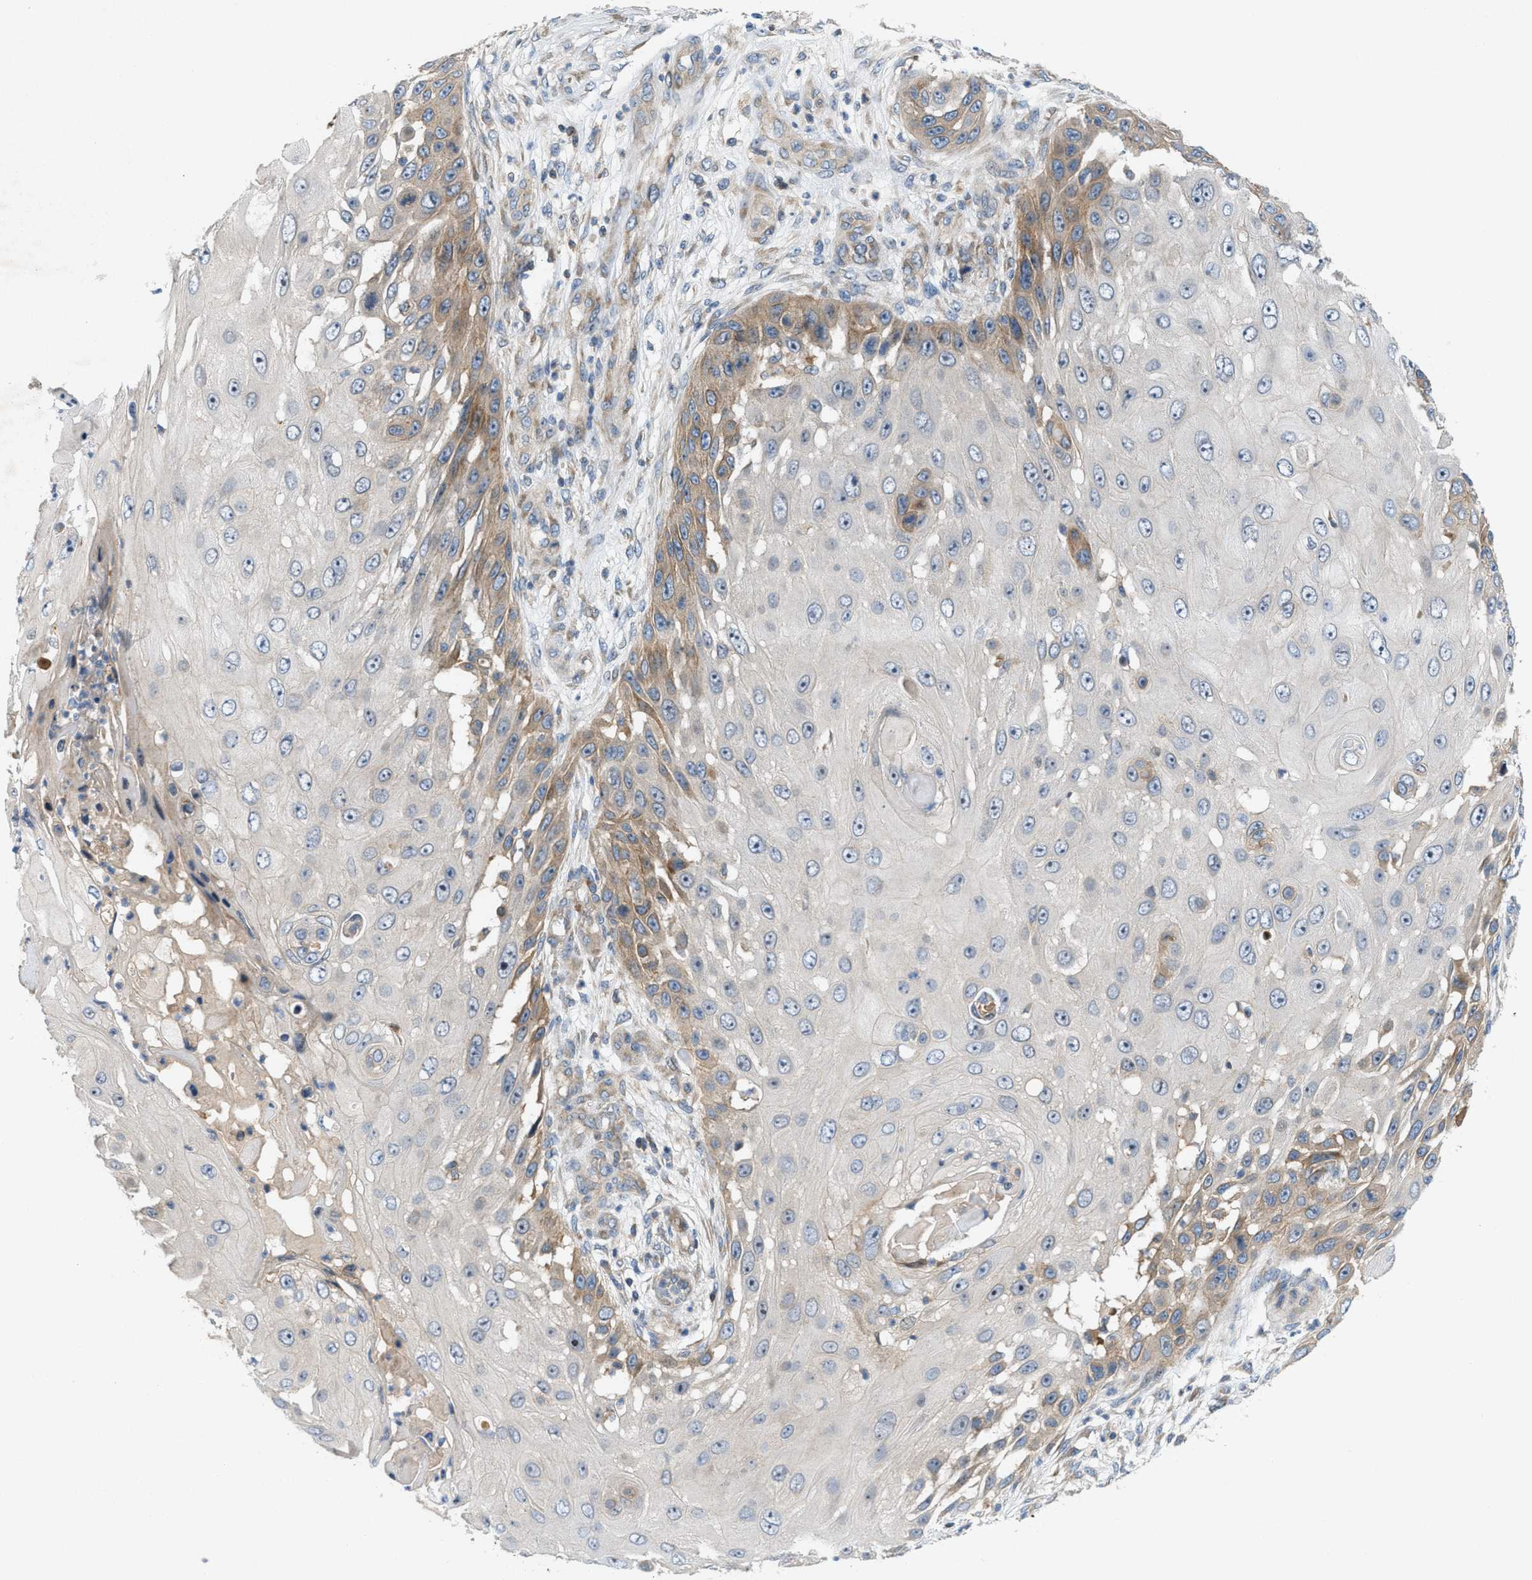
{"staining": {"intensity": "moderate", "quantity": "25%-75%", "location": "cytoplasmic/membranous,nuclear"}, "tissue": "skin cancer", "cell_type": "Tumor cells", "image_type": "cancer", "snomed": [{"axis": "morphology", "description": "Squamous cell carcinoma, NOS"}, {"axis": "topography", "description": "Skin"}], "caption": "Moderate cytoplasmic/membranous and nuclear expression for a protein is seen in approximately 25%-75% of tumor cells of skin squamous cell carcinoma using IHC.", "gene": "CYB5D1", "patient": {"sex": "female", "age": 44}}